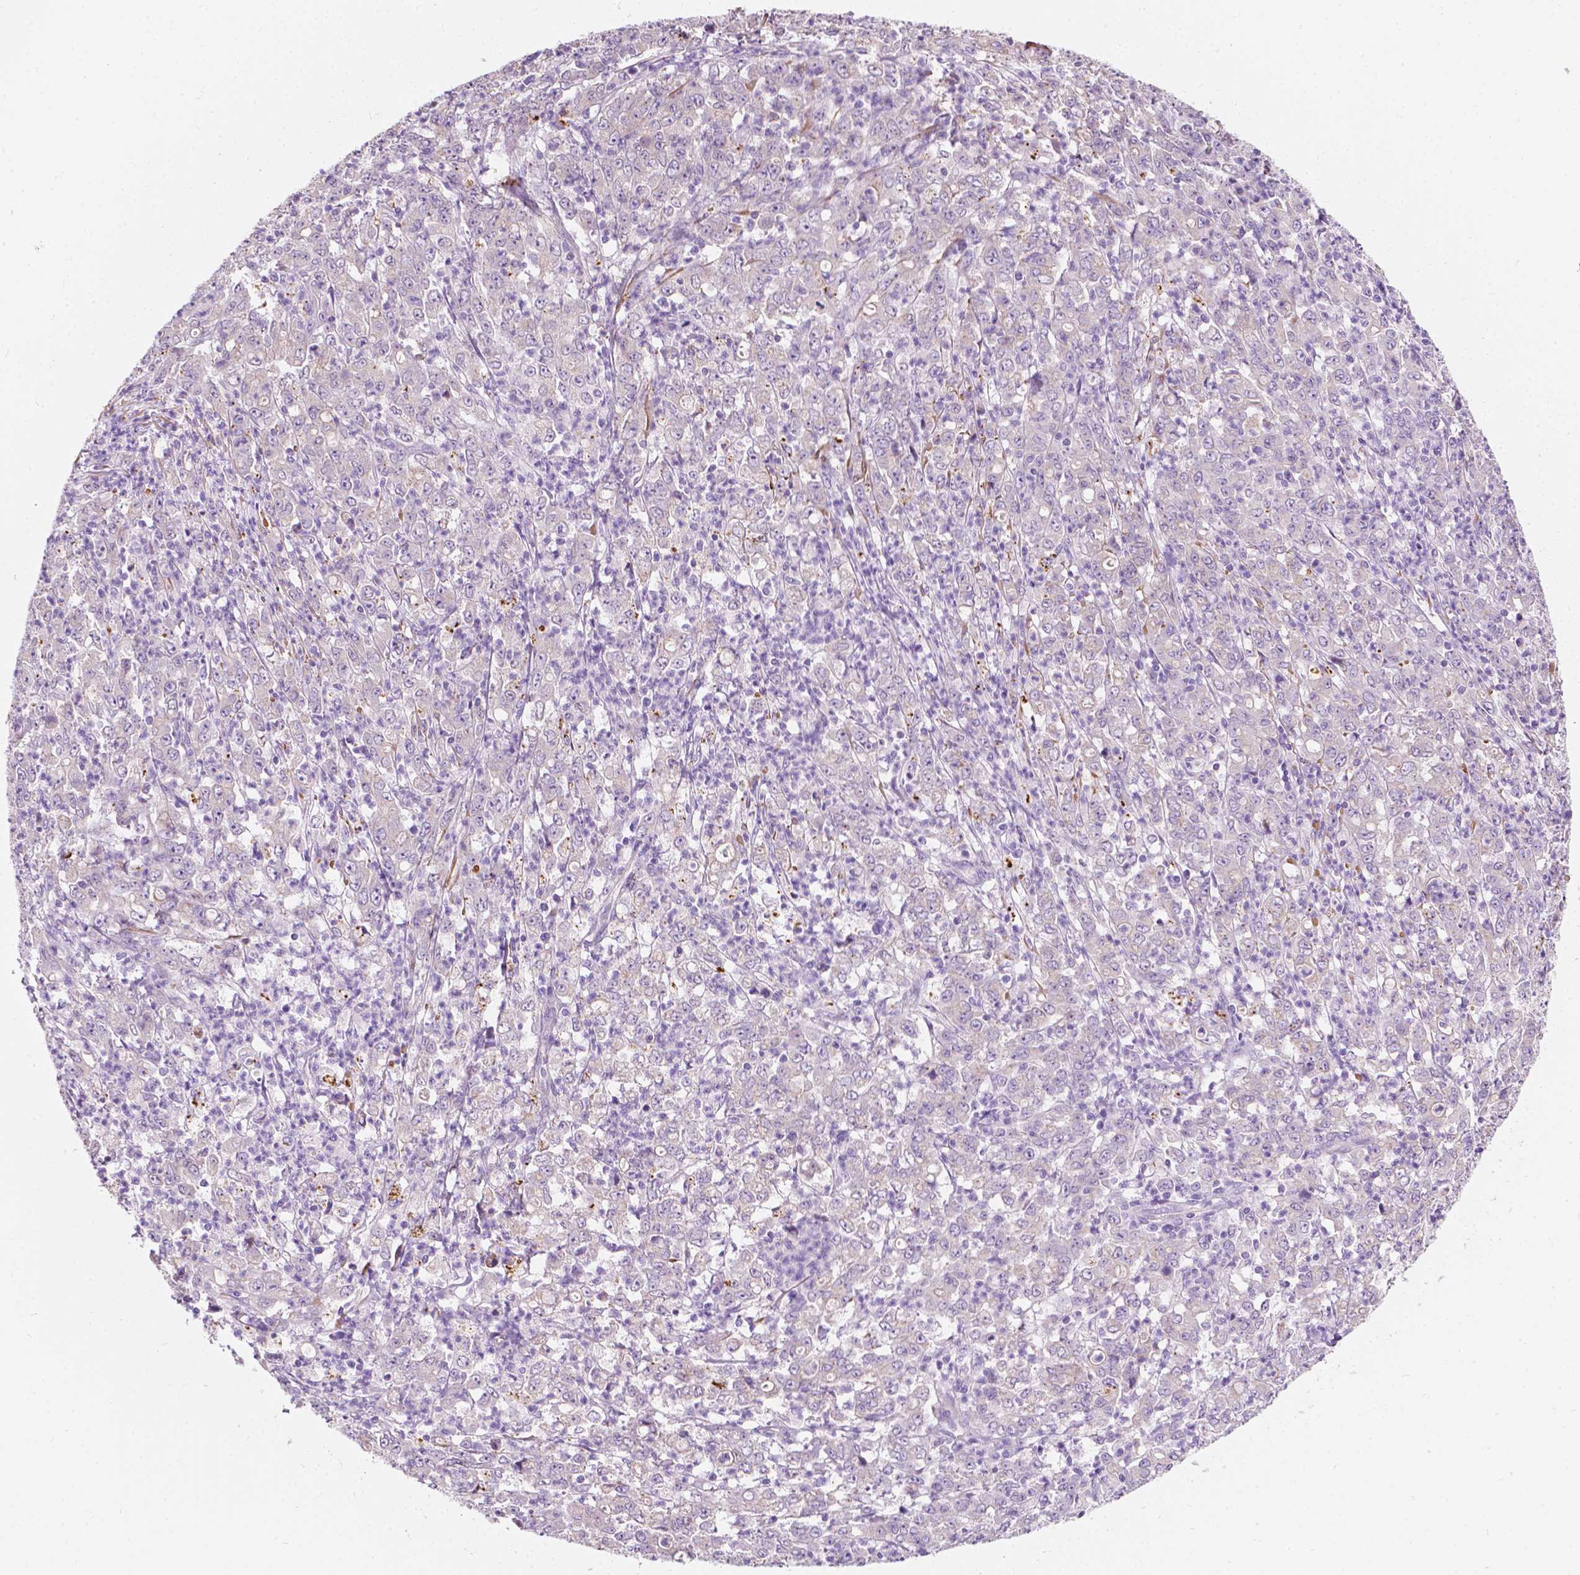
{"staining": {"intensity": "negative", "quantity": "none", "location": "none"}, "tissue": "stomach cancer", "cell_type": "Tumor cells", "image_type": "cancer", "snomed": [{"axis": "morphology", "description": "Adenocarcinoma, NOS"}, {"axis": "topography", "description": "Stomach, lower"}], "caption": "Human stomach cancer stained for a protein using IHC shows no expression in tumor cells.", "gene": "NOS1AP", "patient": {"sex": "female", "age": 71}}